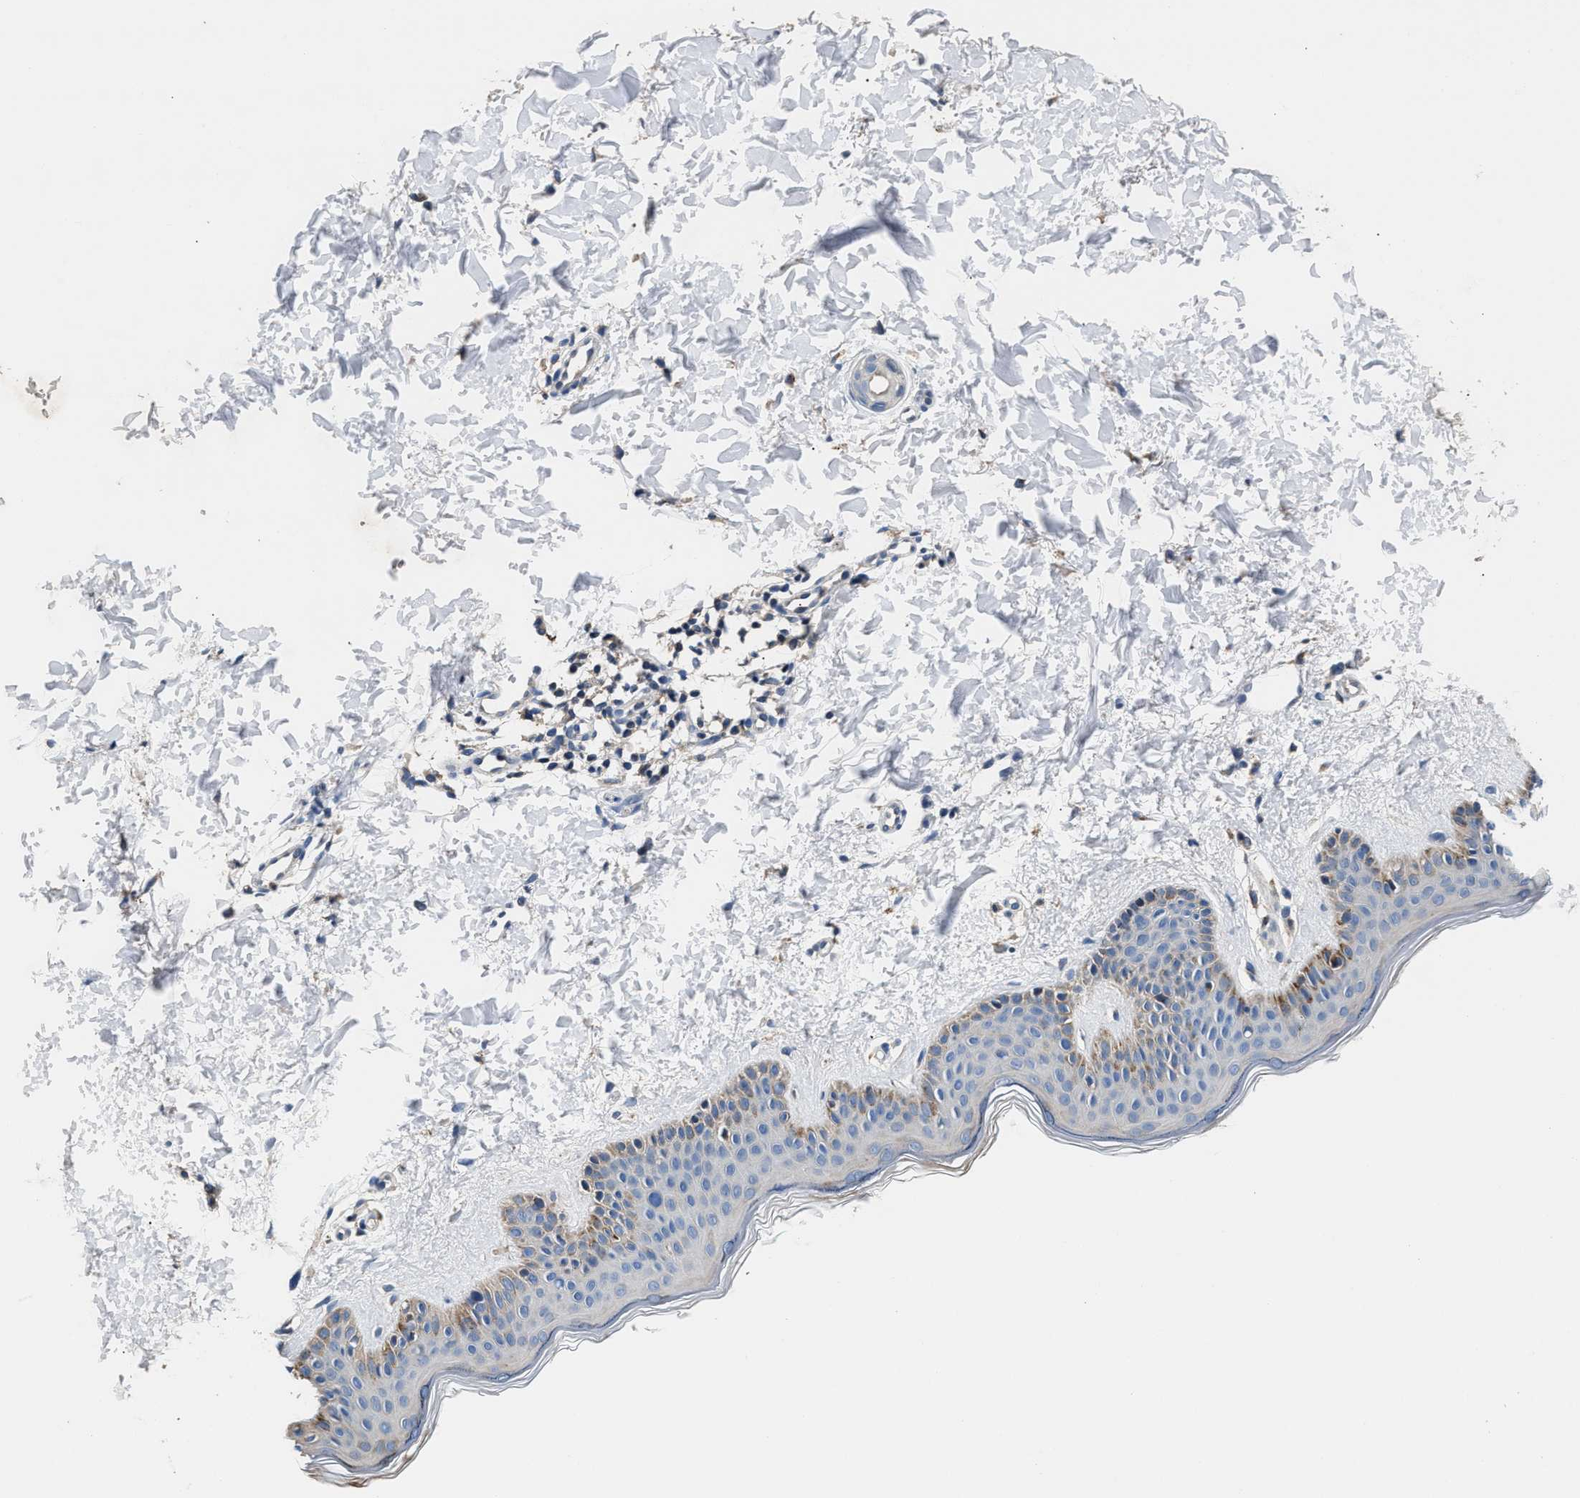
{"staining": {"intensity": "moderate", "quantity": "<25%", "location": "cytoplasmic/membranous"}, "tissue": "skin", "cell_type": "Fibroblasts", "image_type": "normal", "snomed": [{"axis": "morphology", "description": "Normal tissue, NOS"}, {"axis": "topography", "description": "Skin"}], "caption": "IHC photomicrograph of normal skin: human skin stained using immunohistochemistry (IHC) displays low levels of moderate protein expression localized specifically in the cytoplasmic/membranous of fibroblasts, appearing as a cytoplasmic/membranous brown color.", "gene": "DNAJC24", "patient": {"sex": "male", "age": 30}}